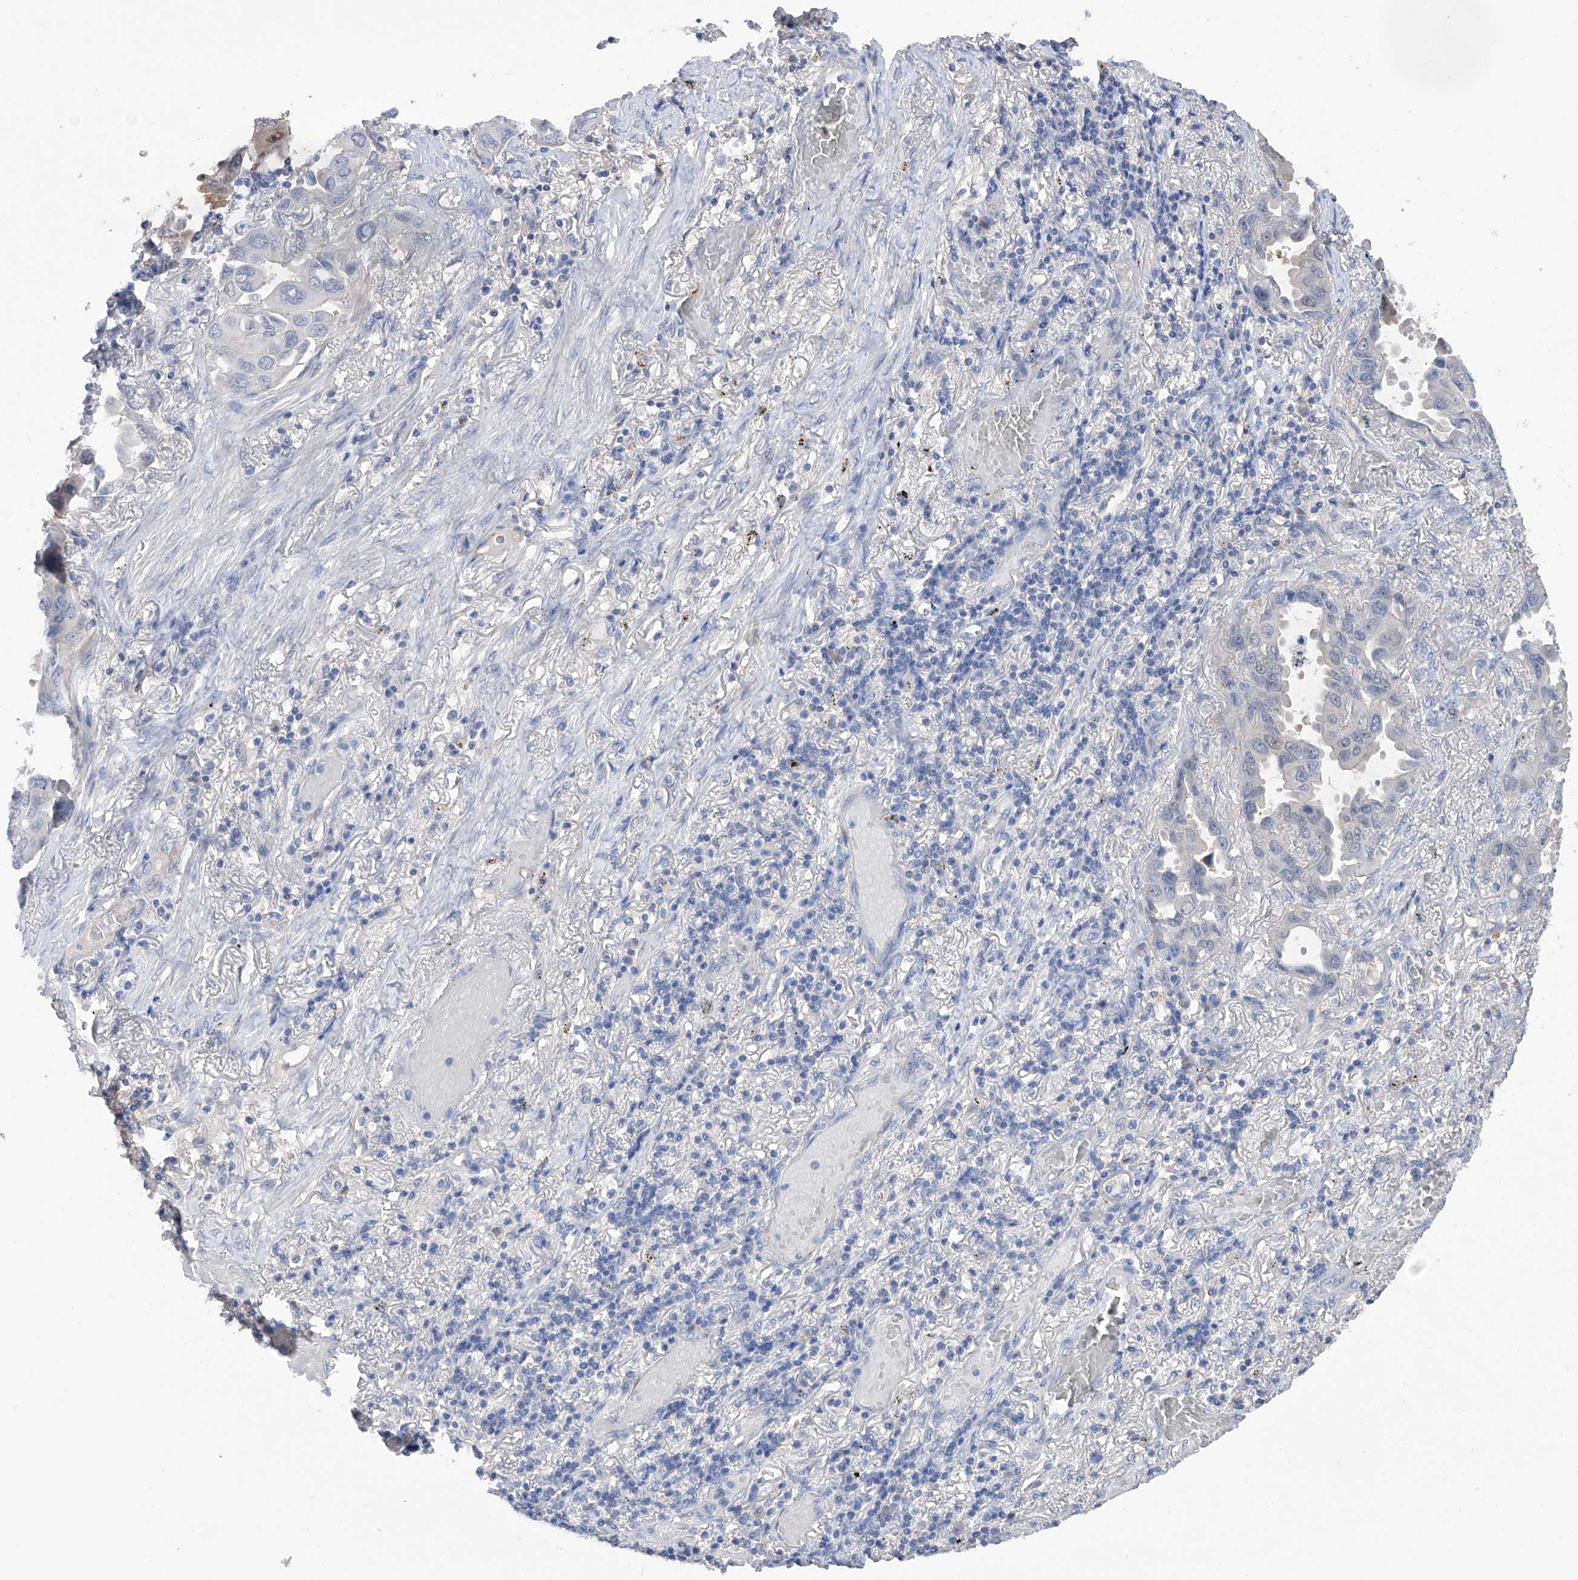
{"staining": {"intensity": "negative", "quantity": "none", "location": "none"}, "tissue": "lung cancer", "cell_type": "Tumor cells", "image_type": "cancer", "snomed": [{"axis": "morphology", "description": "Adenocarcinoma, NOS"}, {"axis": "topography", "description": "Lung"}], "caption": "Tumor cells are negative for brown protein staining in lung cancer (adenocarcinoma).", "gene": "PGM3", "patient": {"sex": "male", "age": 64}}